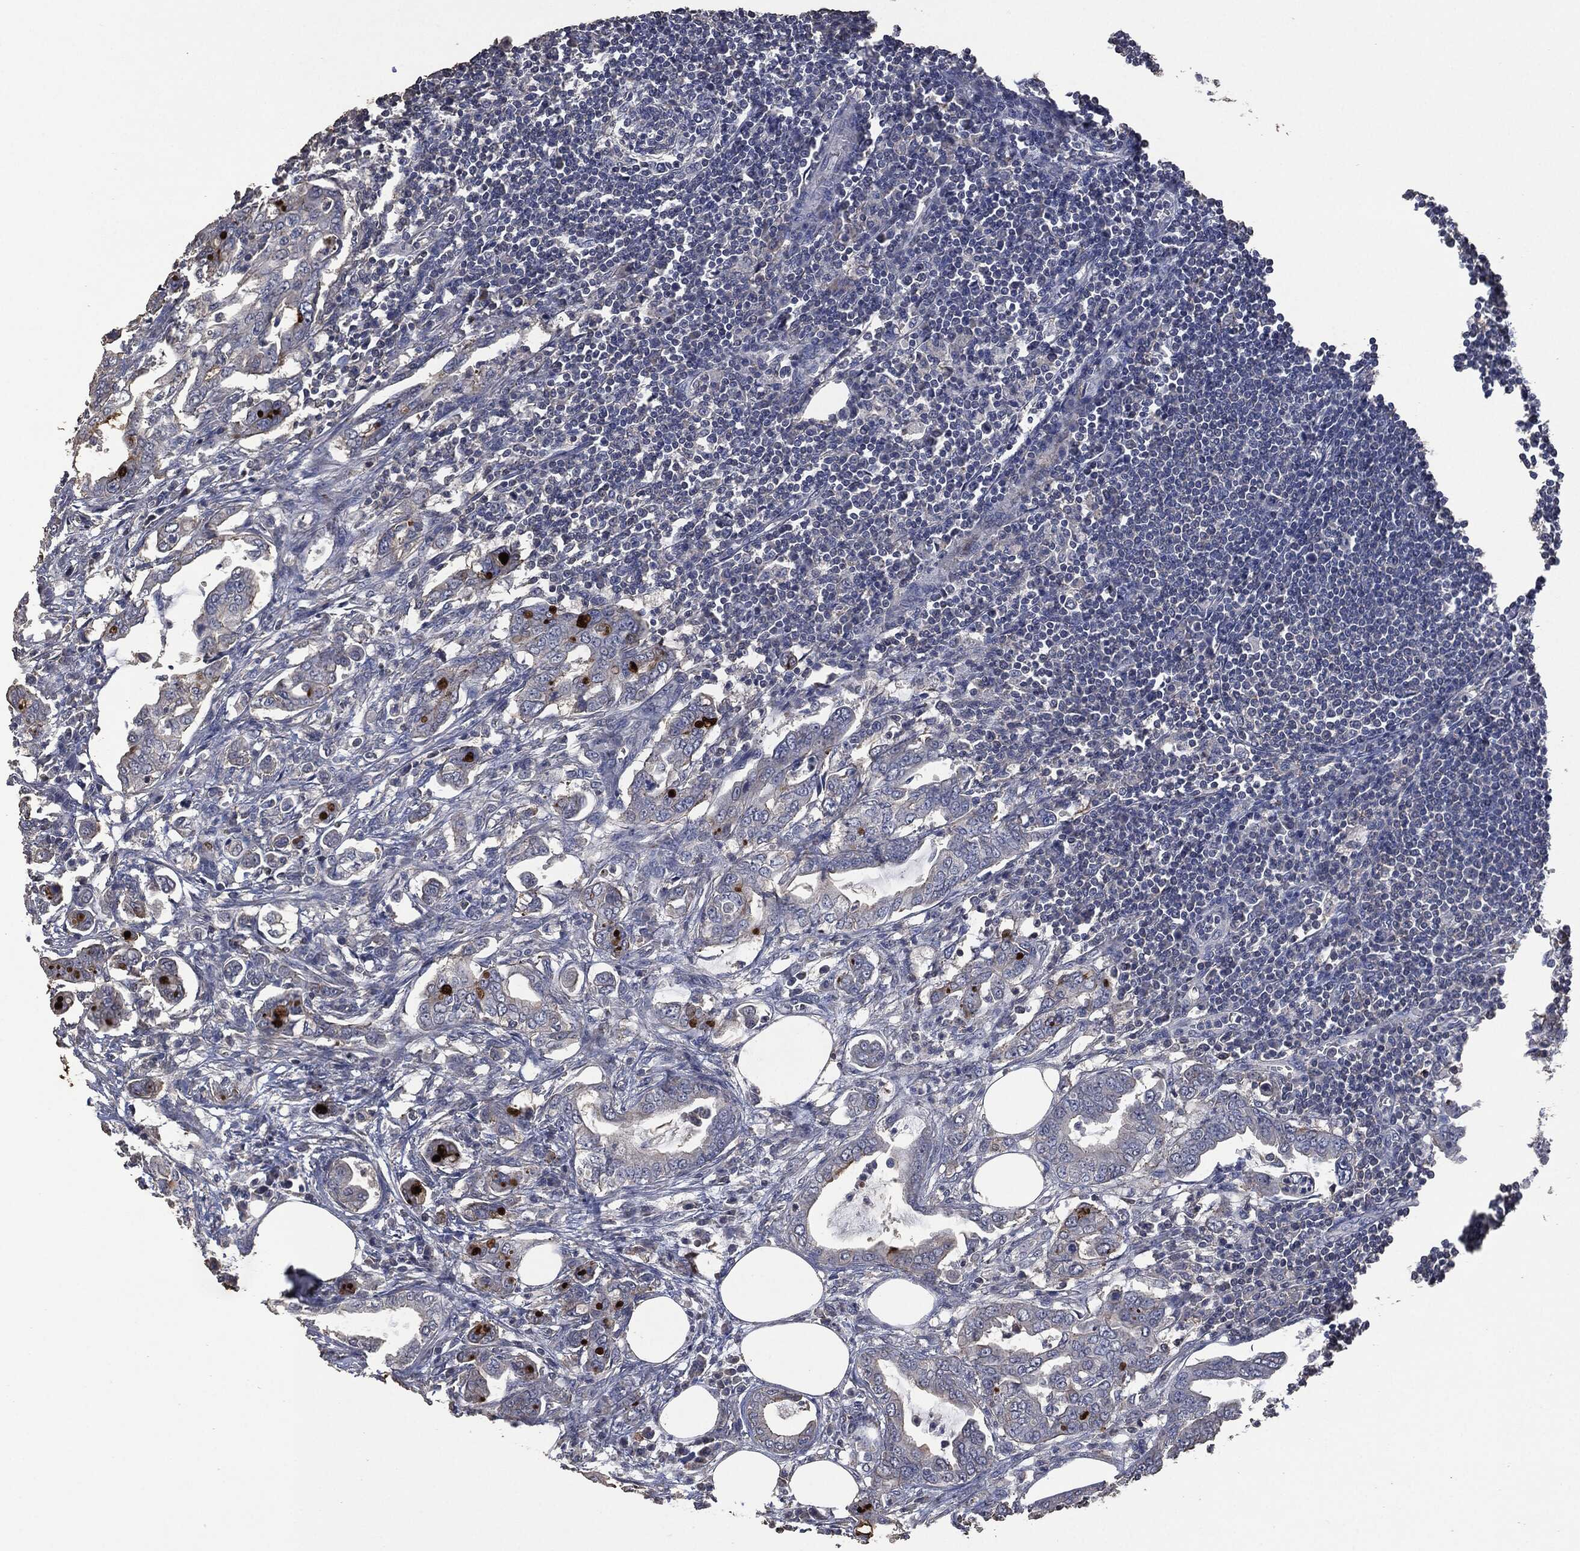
{"staining": {"intensity": "negative", "quantity": "none", "location": "none"}, "tissue": "lymph node", "cell_type": "Germinal center cells", "image_type": "normal", "snomed": [{"axis": "morphology", "description": "Normal tissue, NOS"}, {"axis": "topography", "description": "Lymph node"}], "caption": "Immunohistochemical staining of benign human lymph node displays no significant positivity in germinal center cells.", "gene": "MSLN", "patient": {"sex": "female", "age": 67}}